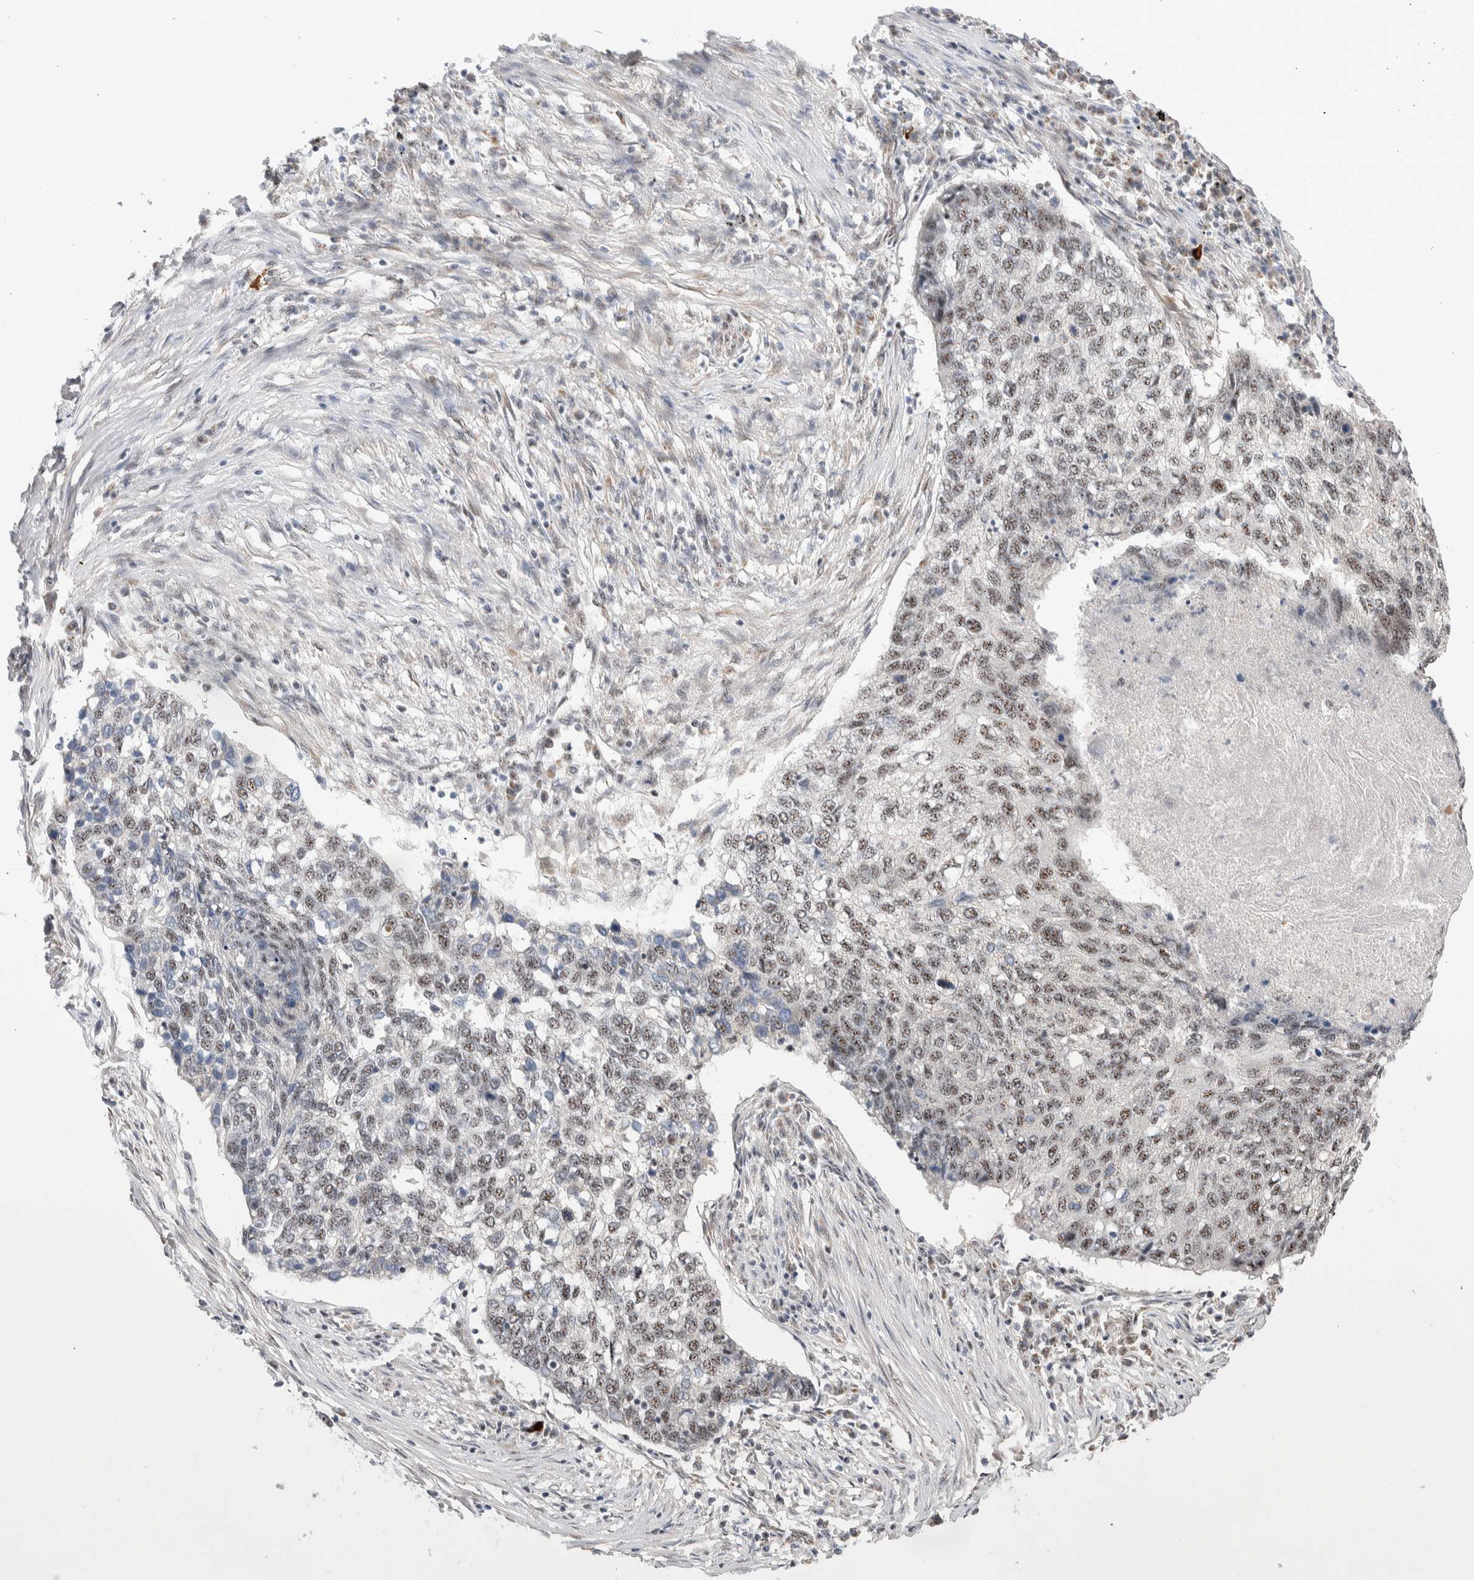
{"staining": {"intensity": "moderate", "quantity": ">75%", "location": "nuclear"}, "tissue": "lung cancer", "cell_type": "Tumor cells", "image_type": "cancer", "snomed": [{"axis": "morphology", "description": "Squamous cell carcinoma, NOS"}, {"axis": "topography", "description": "Lung"}], "caption": "Lung cancer stained with DAB (3,3'-diaminobenzidine) immunohistochemistry shows medium levels of moderate nuclear positivity in approximately >75% of tumor cells. (brown staining indicates protein expression, while blue staining denotes nuclei).", "gene": "ZNF695", "patient": {"sex": "female", "age": 63}}